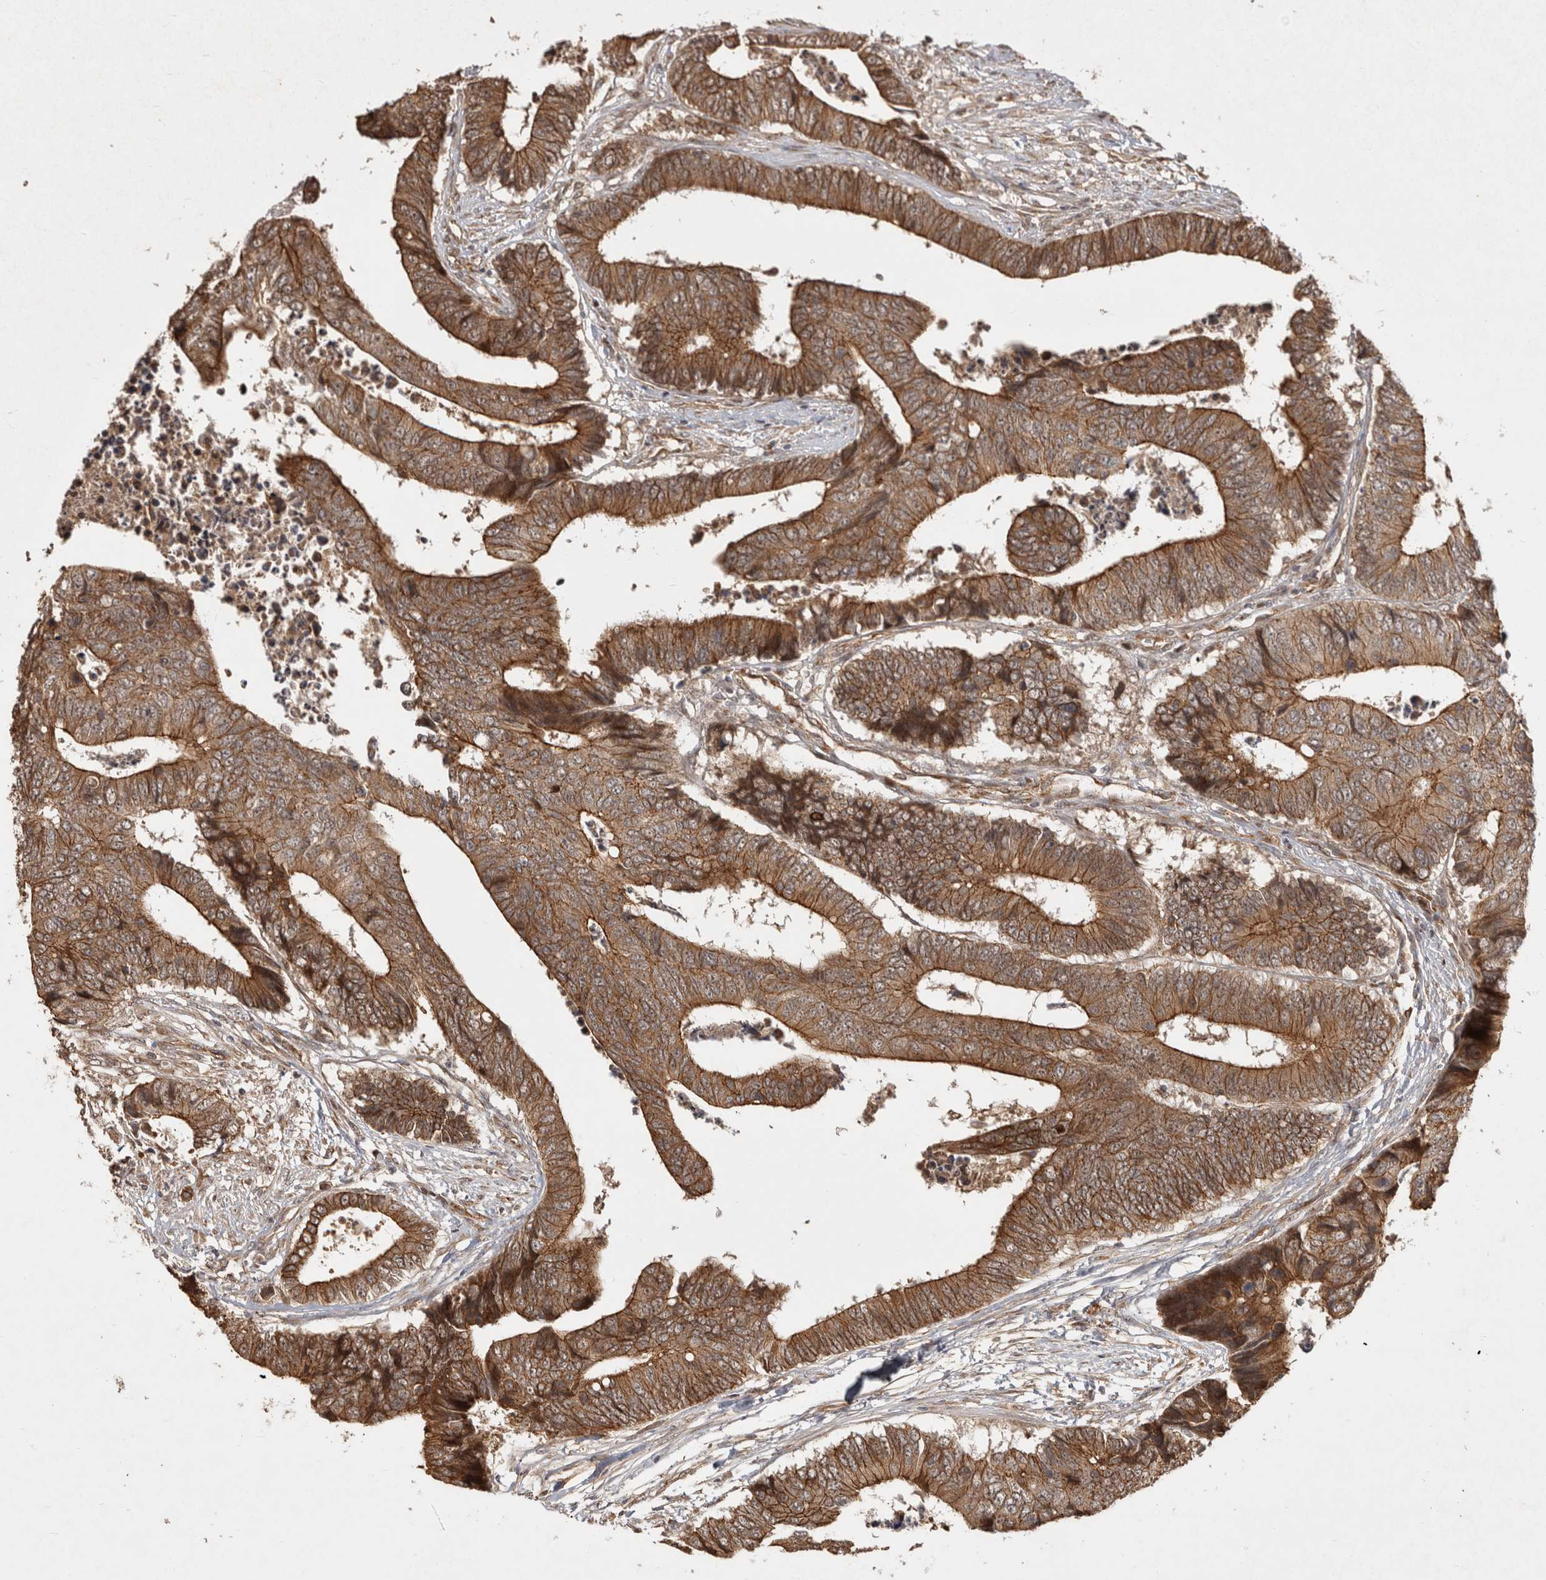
{"staining": {"intensity": "moderate", "quantity": ">75%", "location": "cytoplasmic/membranous"}, "tissue": "colorectal cancer", "cell_type": "Tumor cells", "image_type": "cancer", "snomed": [{"axis": "morphology", "description": "Adenocarcinoma, NOS"}, {"axis": "topography", "description": "Rectum"}], "caption": "Protein staining displays moderate cytoplasmic/membranous expression in approximately >75% of tumor cells in colorectal cancer (adenocarcinoma). (DAB (3,3'-diaminobenzidine) = brown stain, brightfield microscopy at high magnification).", "gene": "CAMSAP2", "patient": {"sex": "male", "age": 84}}